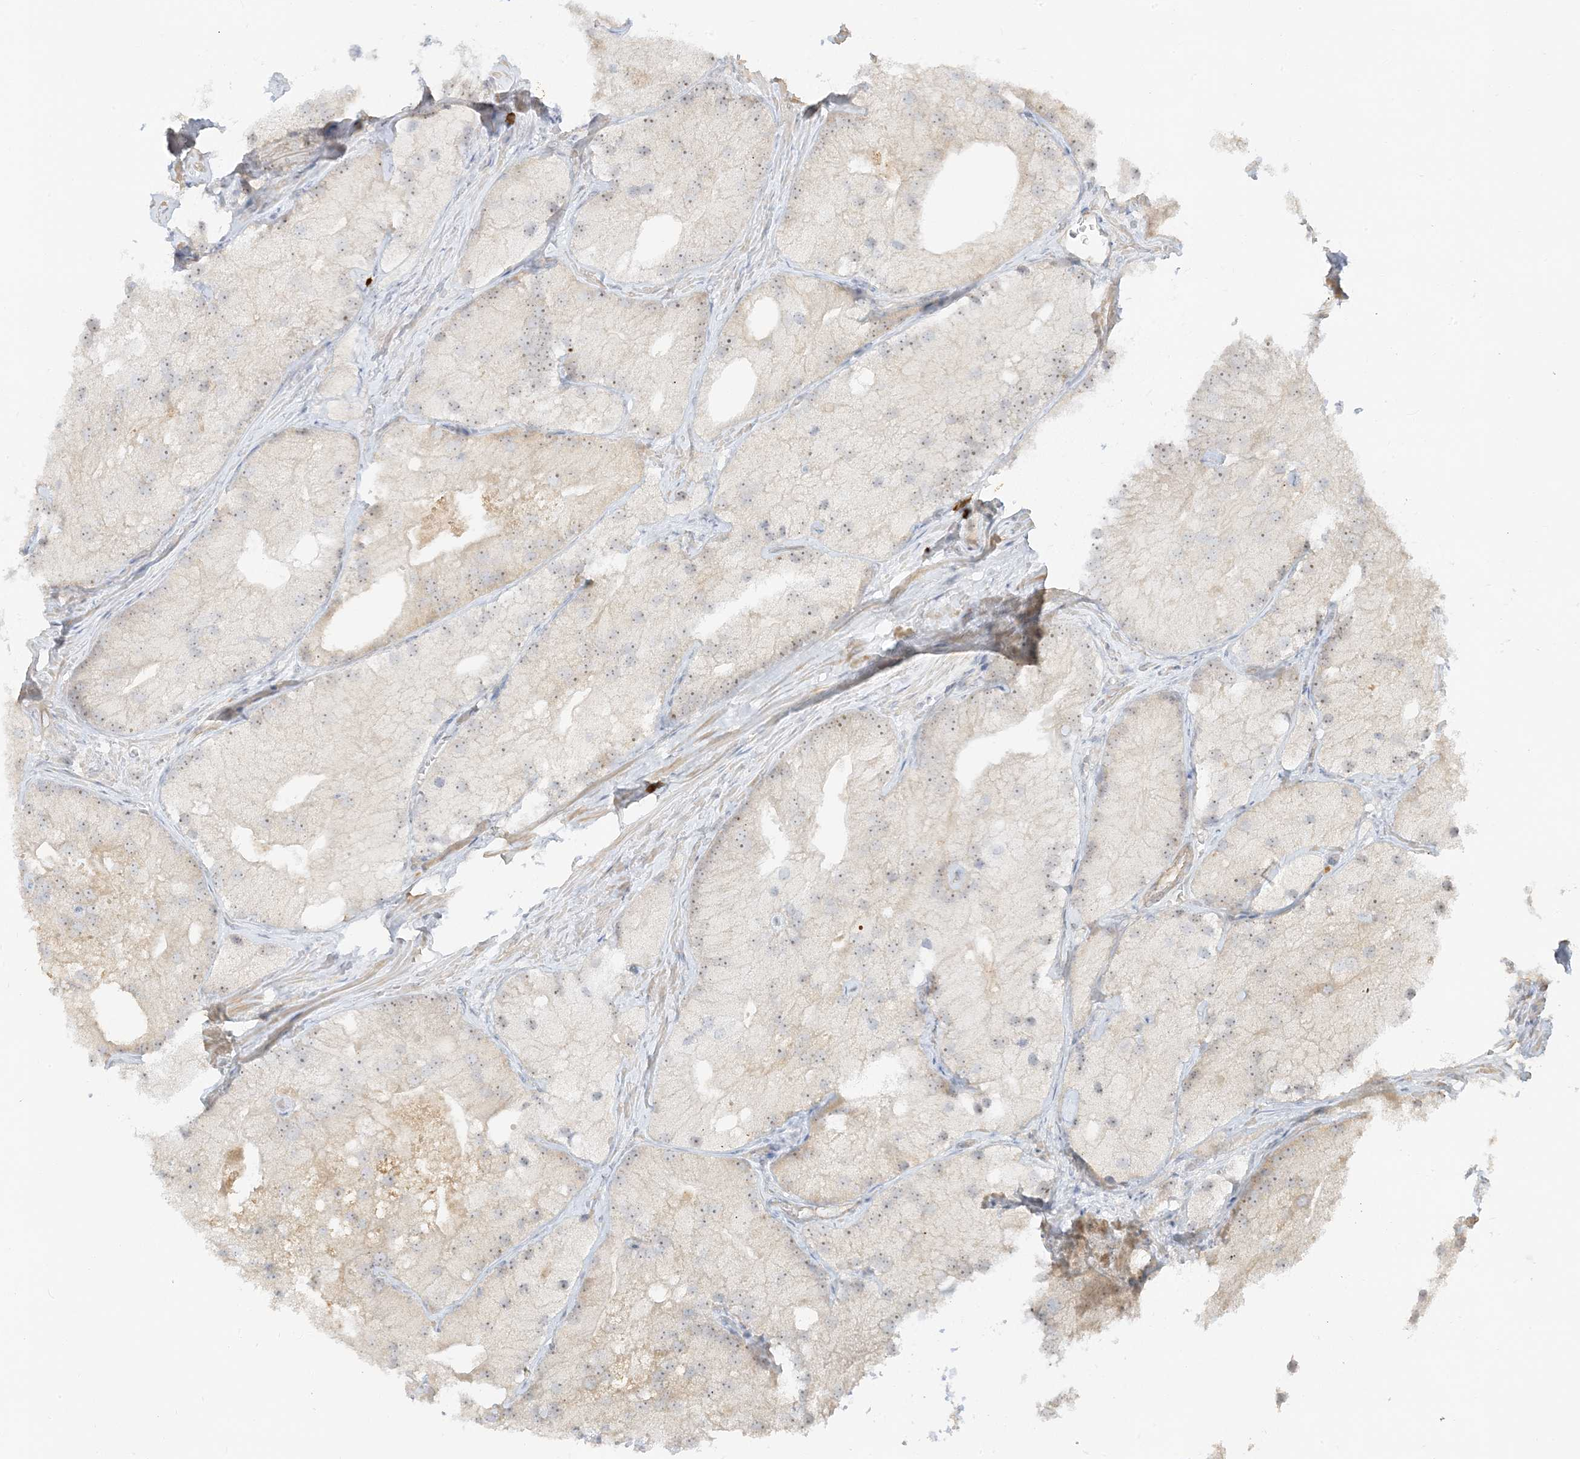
{"staining": {"intensity": "weak", "quantity": ">75%", "location": "nuclear"}, "tissue": "prostate cancer", "cell_type": "Tumor cells", "image_type": "cancer", "snomed": [{"axis": "morphology", "description": "Adenocarcinoma, Low grade"}, {"axis": "topography", "description": "Prostate"}], "caption": "Immunohistochemical staining of human prostate cancer exhibits low levels of weak nuclear protein positivity in about >75% of tumor cells. (DAB IHC with brightfield microscopy, high magnification).", "gene": "ETAA1", "patient": {"sex": "male", "age": 69}}